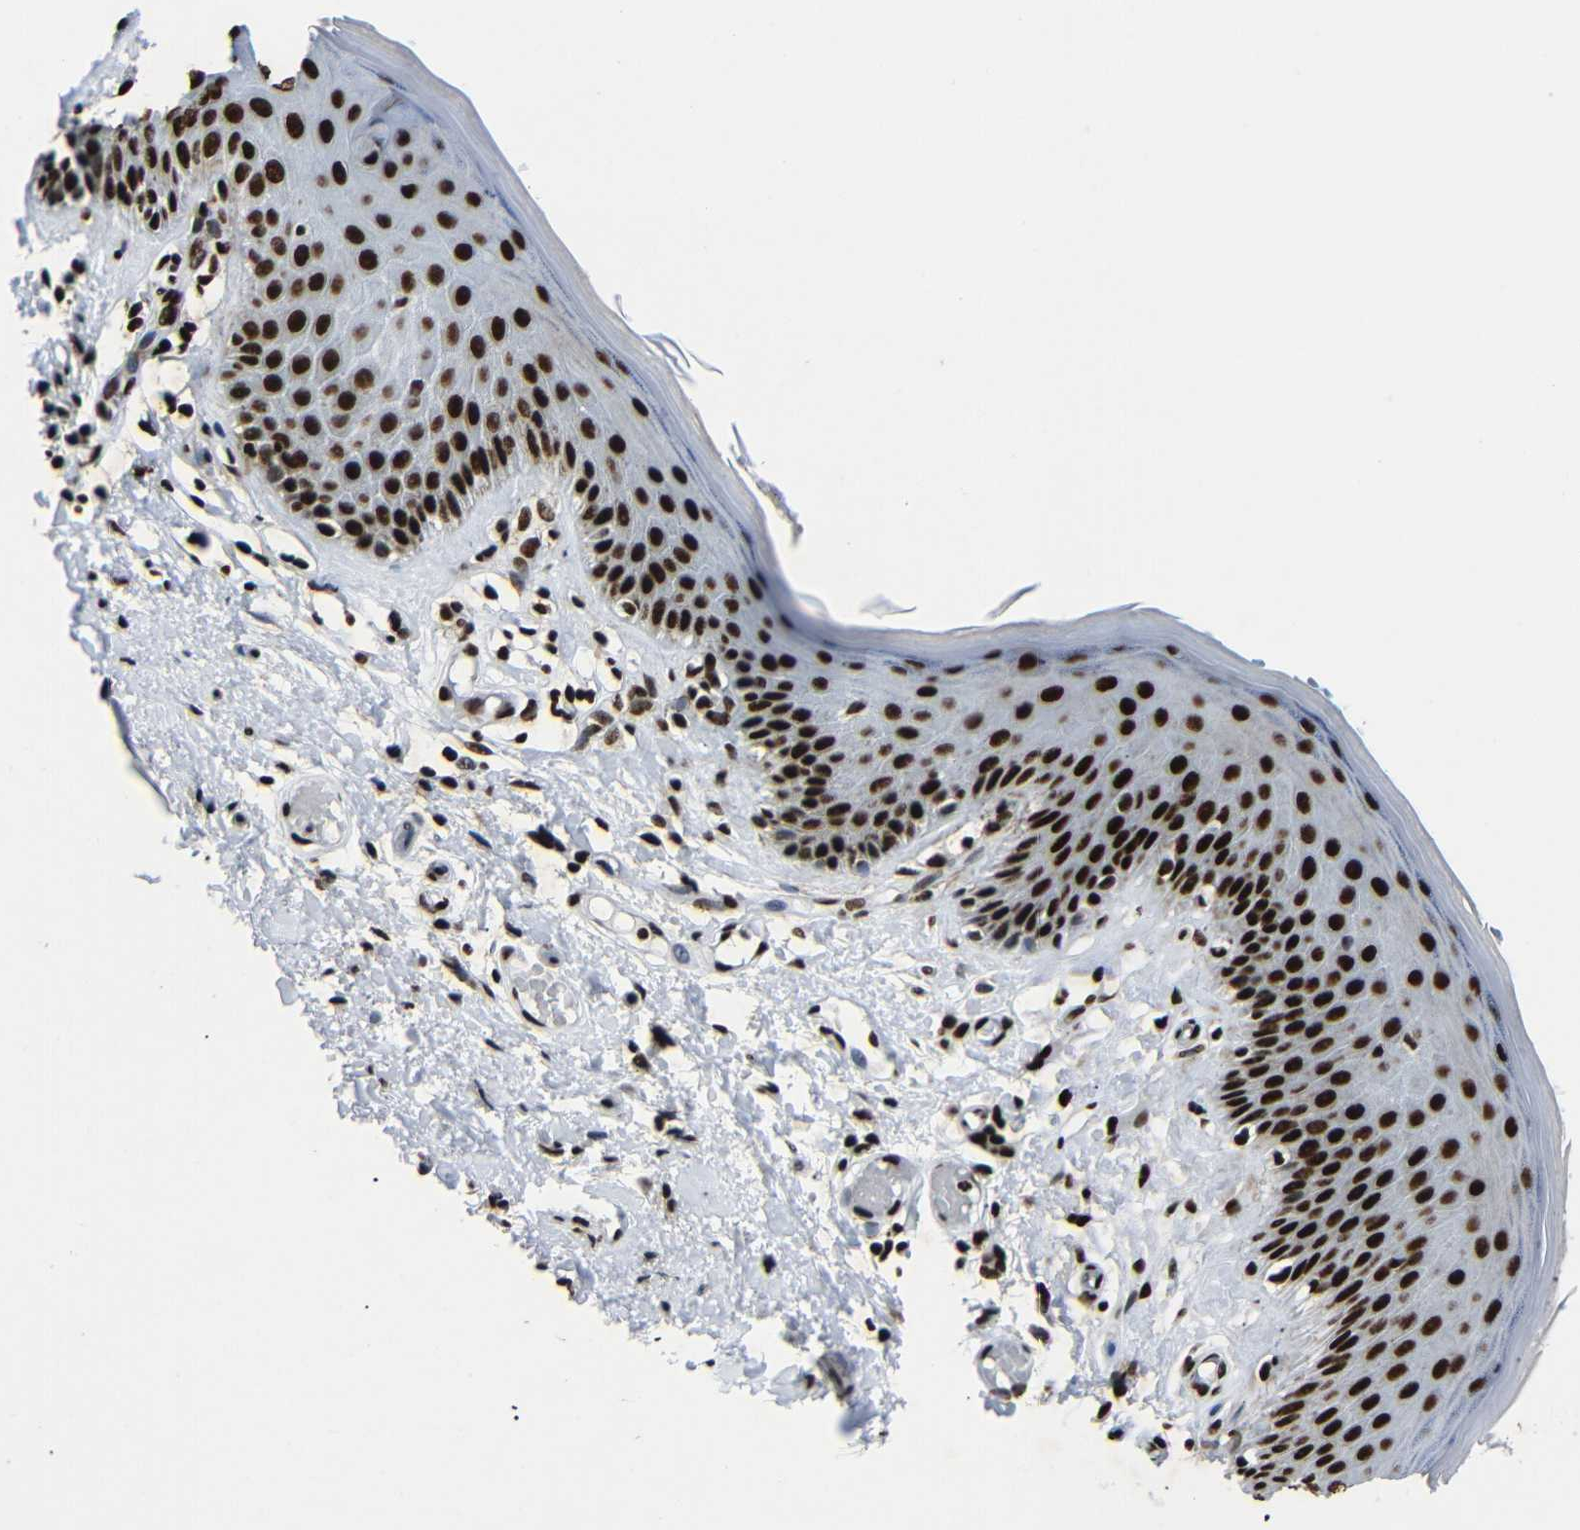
{"staining": {"intensity": "strong", "quantity": ">75%", "location": "nuclear"}, "tissue": "skin", "cell_type": "Epidermal cells", "image_type": "normal", "snomed": [{"axis": "morphology", "description": "Normal tissue, NOS"}, {"axis": "topography", "description": "Vulva"}], "caption": "Immunohistochemistry of benign human skin displays high levels of strong nuclear staining in approximately >75% of epidermal cells.", "gene": "SRSF1", "patient": {"sex": "female", "age": 73}}